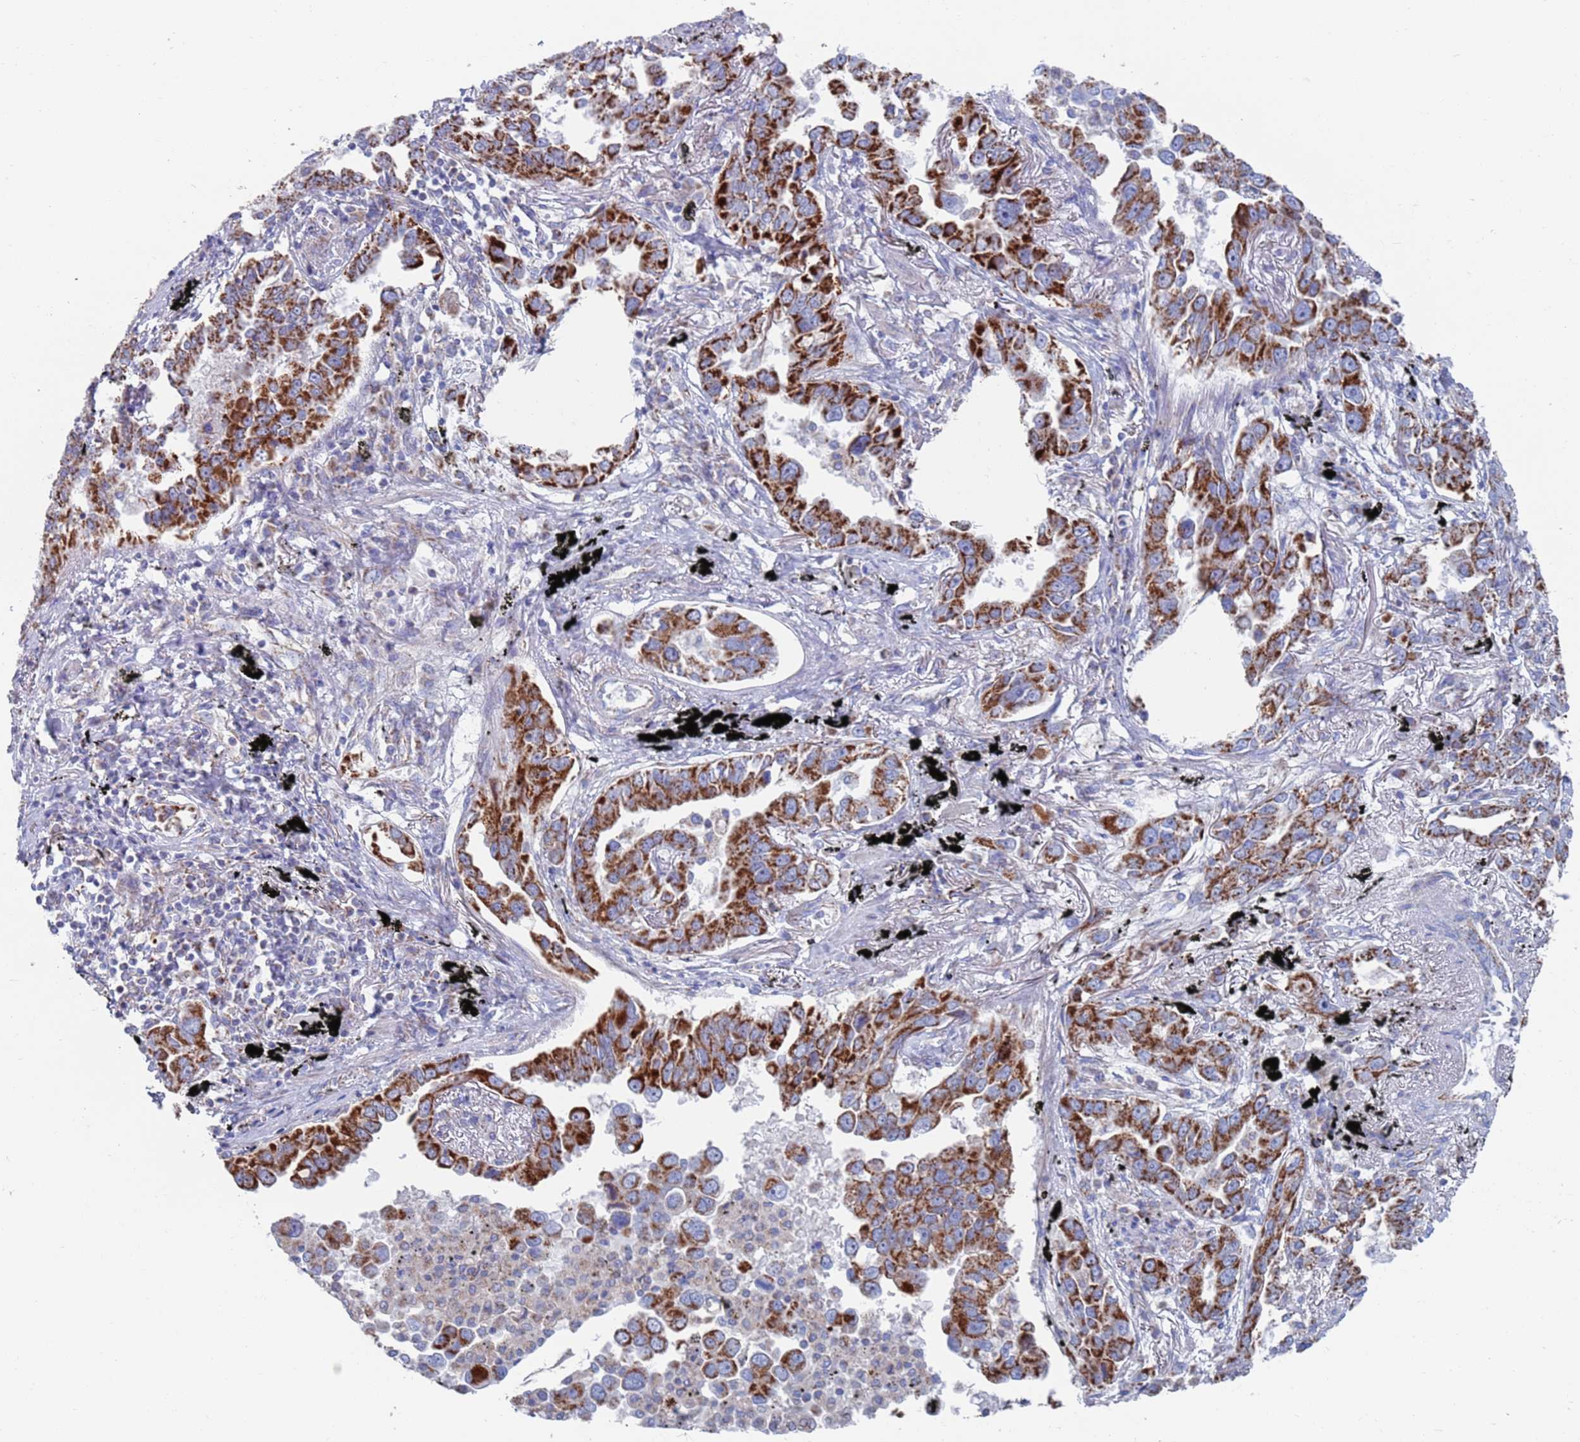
{"staining": {"intensity": "strong", "quantity": ">75%", "location": "cytoplasmic/membranous"}, "tissue": "lung cancer", "cell_type": "Tumor cells", "image_type": "cancer", "snomed": [{"axis": "morphology", "description": "Adenocarcinoma, NOS"}, {"axis": "topography", "description": "Lung"}], "caption": "This is a histology image of immunohistochemistry (IHC) staining of lung cancer (adenocarcinoma), which shows strong positivity in the cytoplasmic/membranous of tumor cells.", "gene": "MRPL22", "patient": {"sex": "male", "age": 67}}